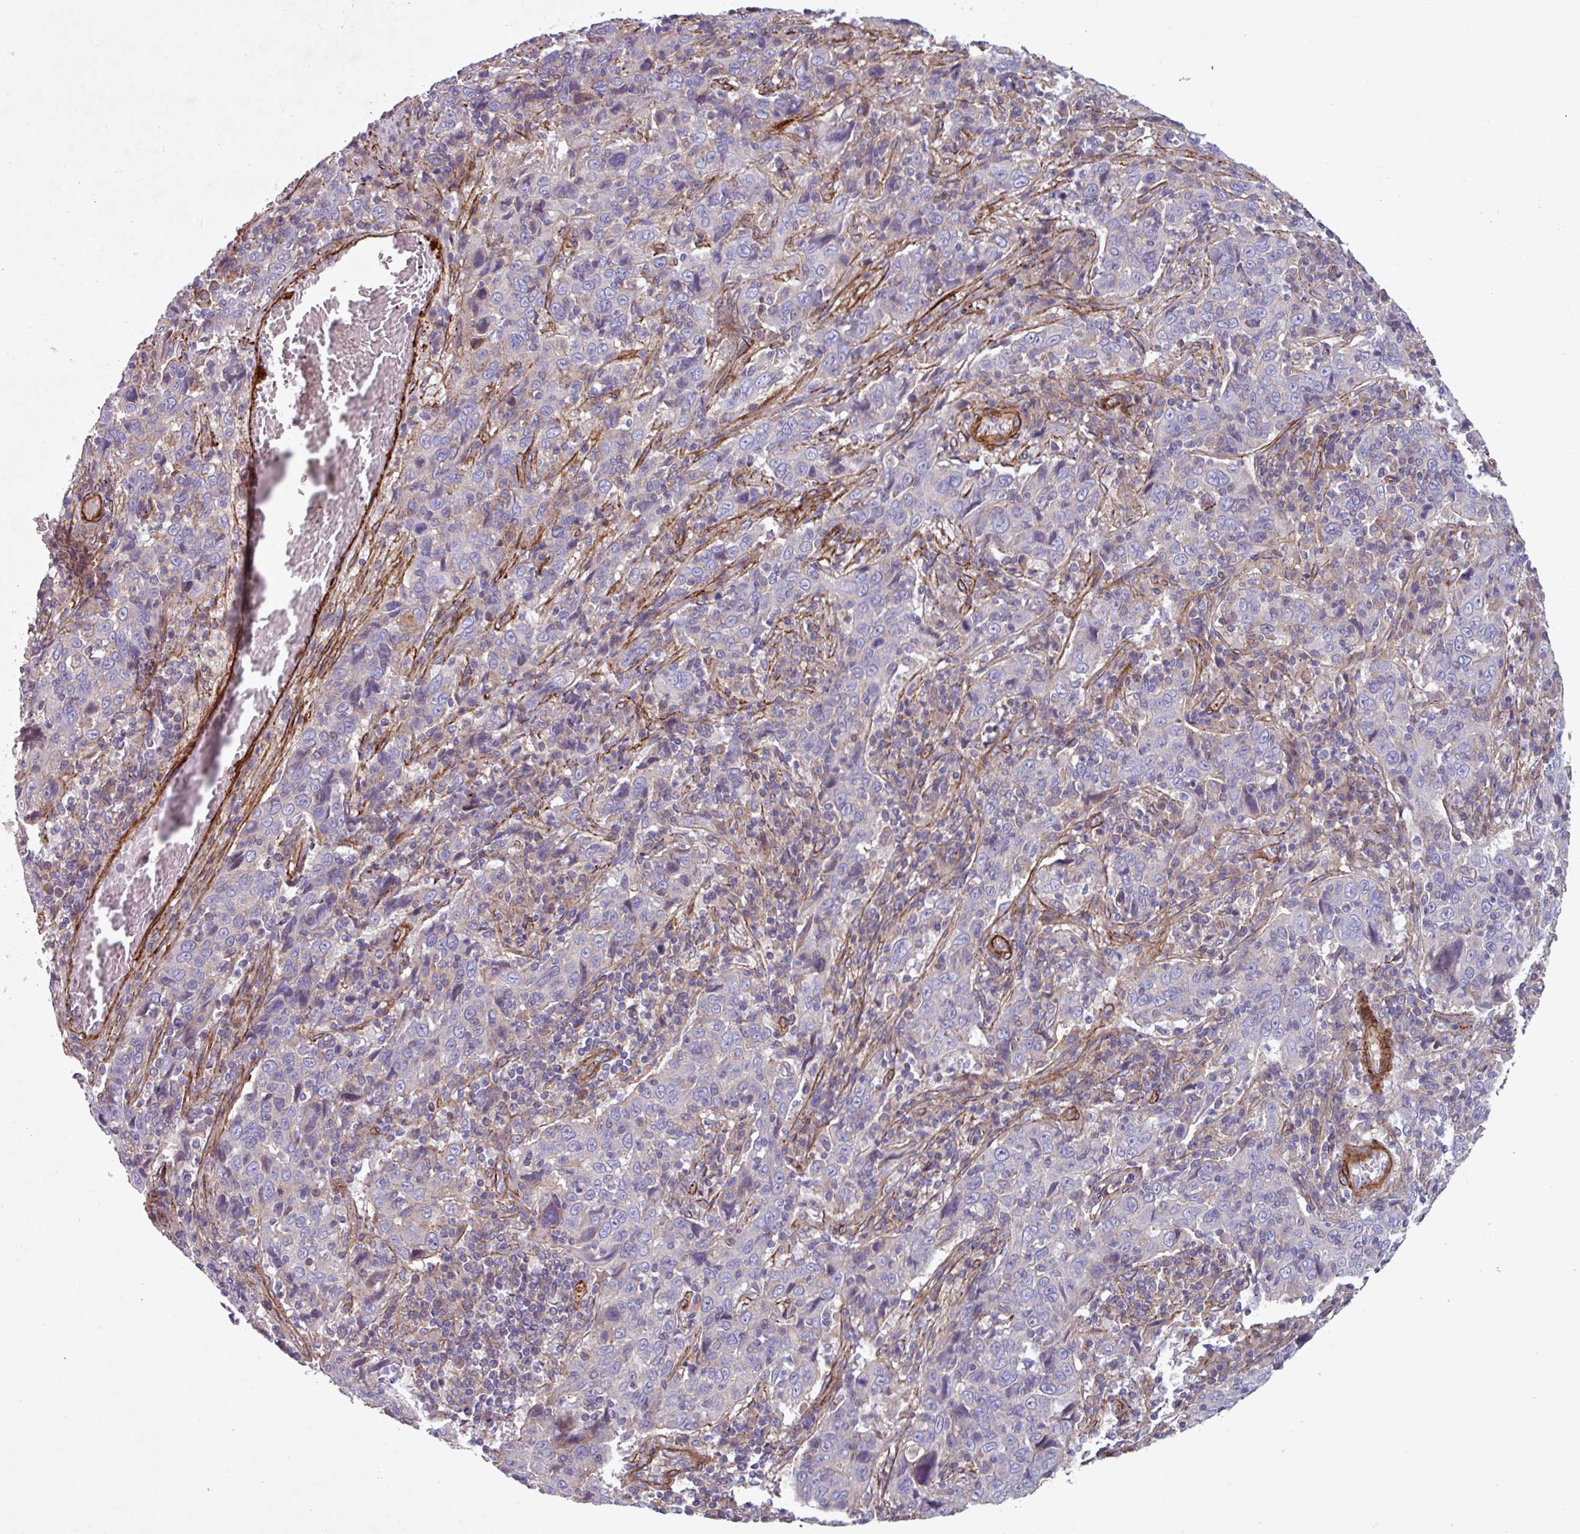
{"staining": {"intensity": "negative", "quantity": "none", "location": "none"}, "tissue": "cervical cancer", "cell_type": "Tumor cells", "image_type": "cancer", "snomed": [{"axis": "morphology", "description": "Squamous cell carcinoma, NOS"}, {"axis": "topography", "description": "Cervix"}], "caption": "Immunohistochemical staining of human cervical cancer shows no significant expression in tumor cells.", "gene": "ATP2C2", "patient": {"sex": "female", "age": 46}}